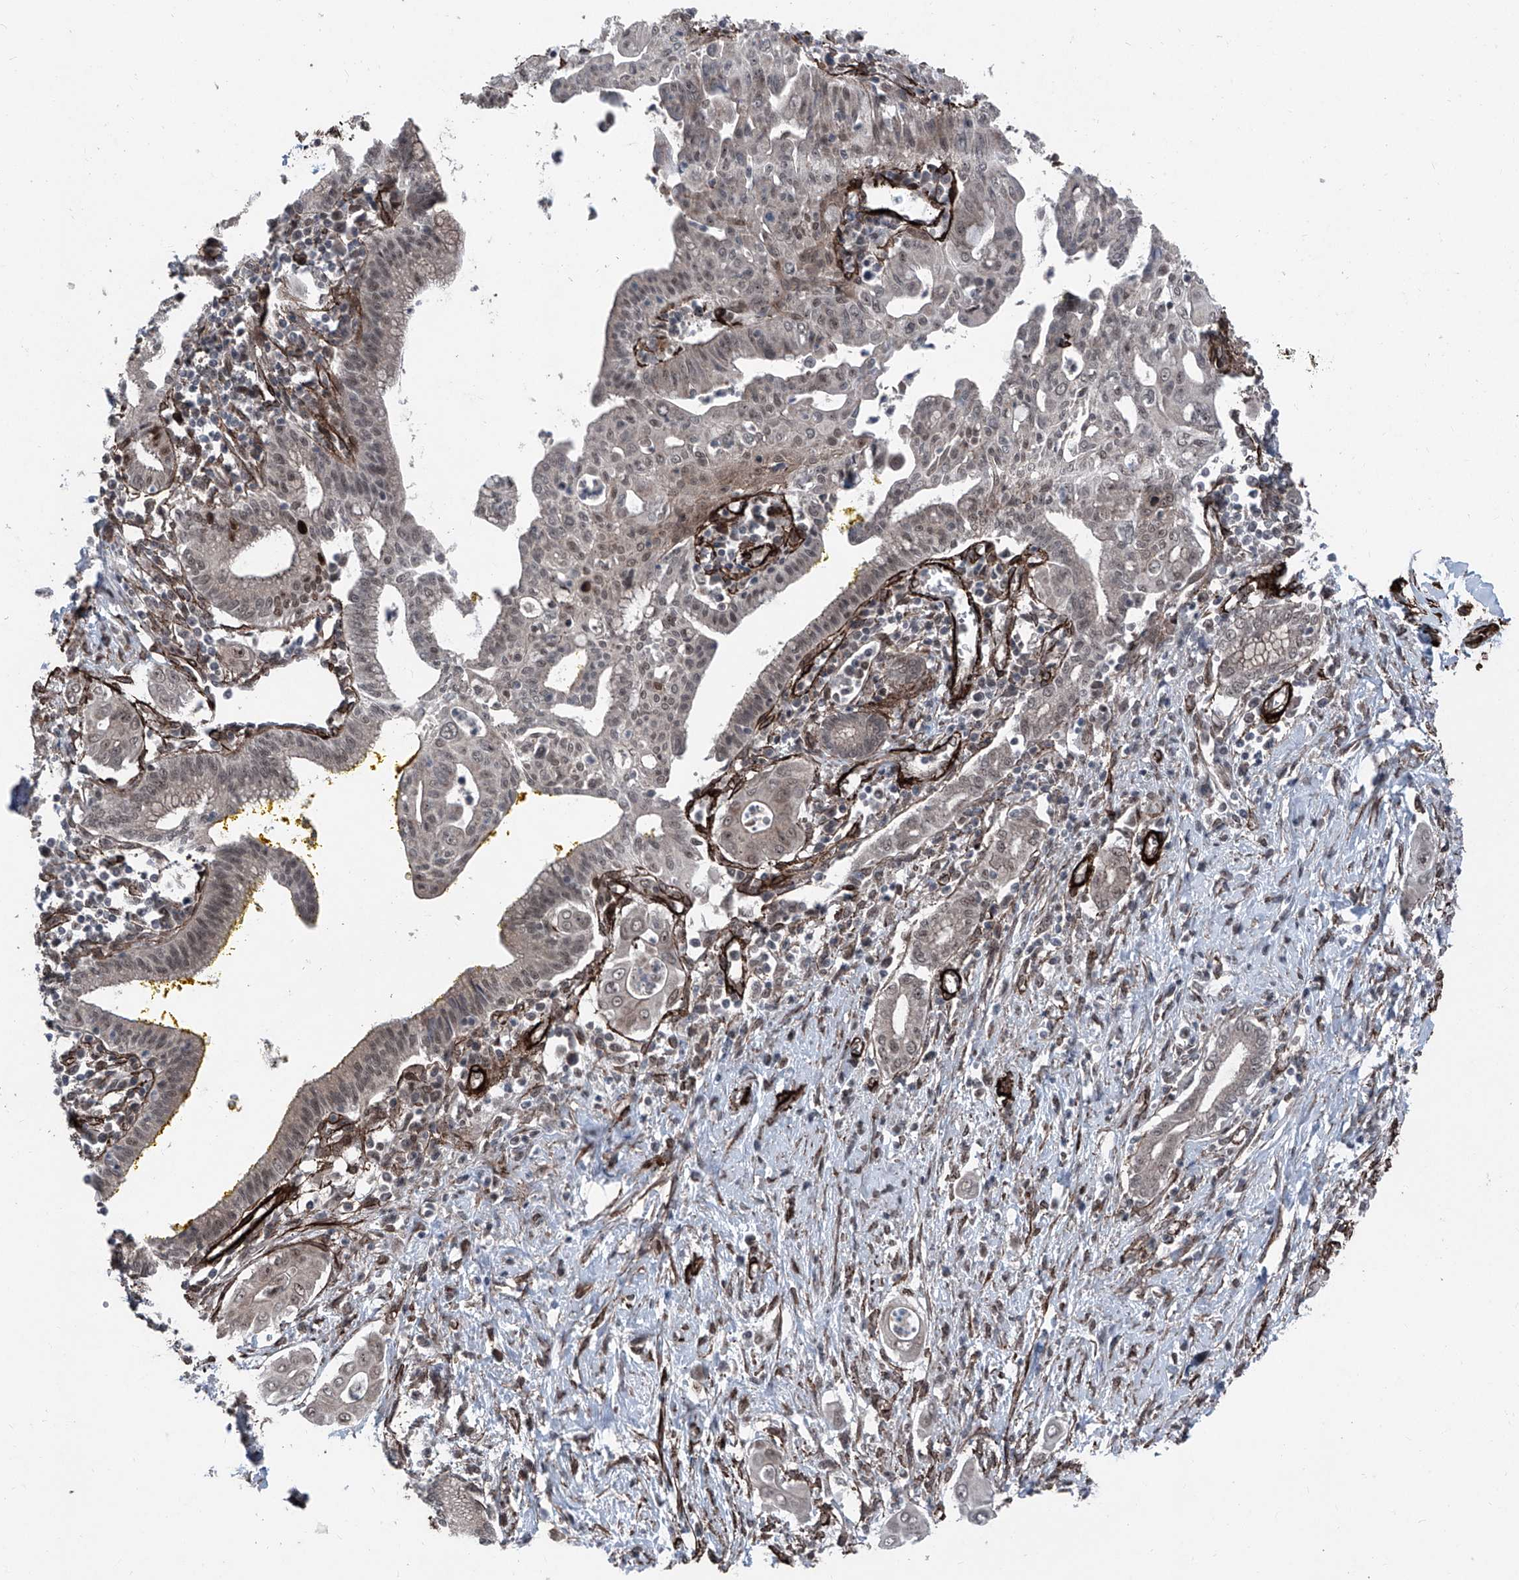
{"staining": {"intensity": "weak", "quantity": "25%-75%", "location": "nuclear"}, "tissue": "pancreatic cancer", "cell_type": "Tumor cells", "image_type": "cancer", "snomed": [{"axis": "morphology", "description": "Adenocarcinoma, NOS"}, {"axis": "topography", "description": "Pancreas"}], "caption": "Human pancreatic cancer (adenocarcinoma) stained for a protein (brown) demonstrates weak nuclear positive positivity in about 25%-75% of tumor cells.", "gene": "COA7", "patient": {"sex": "male", "age": 58}}